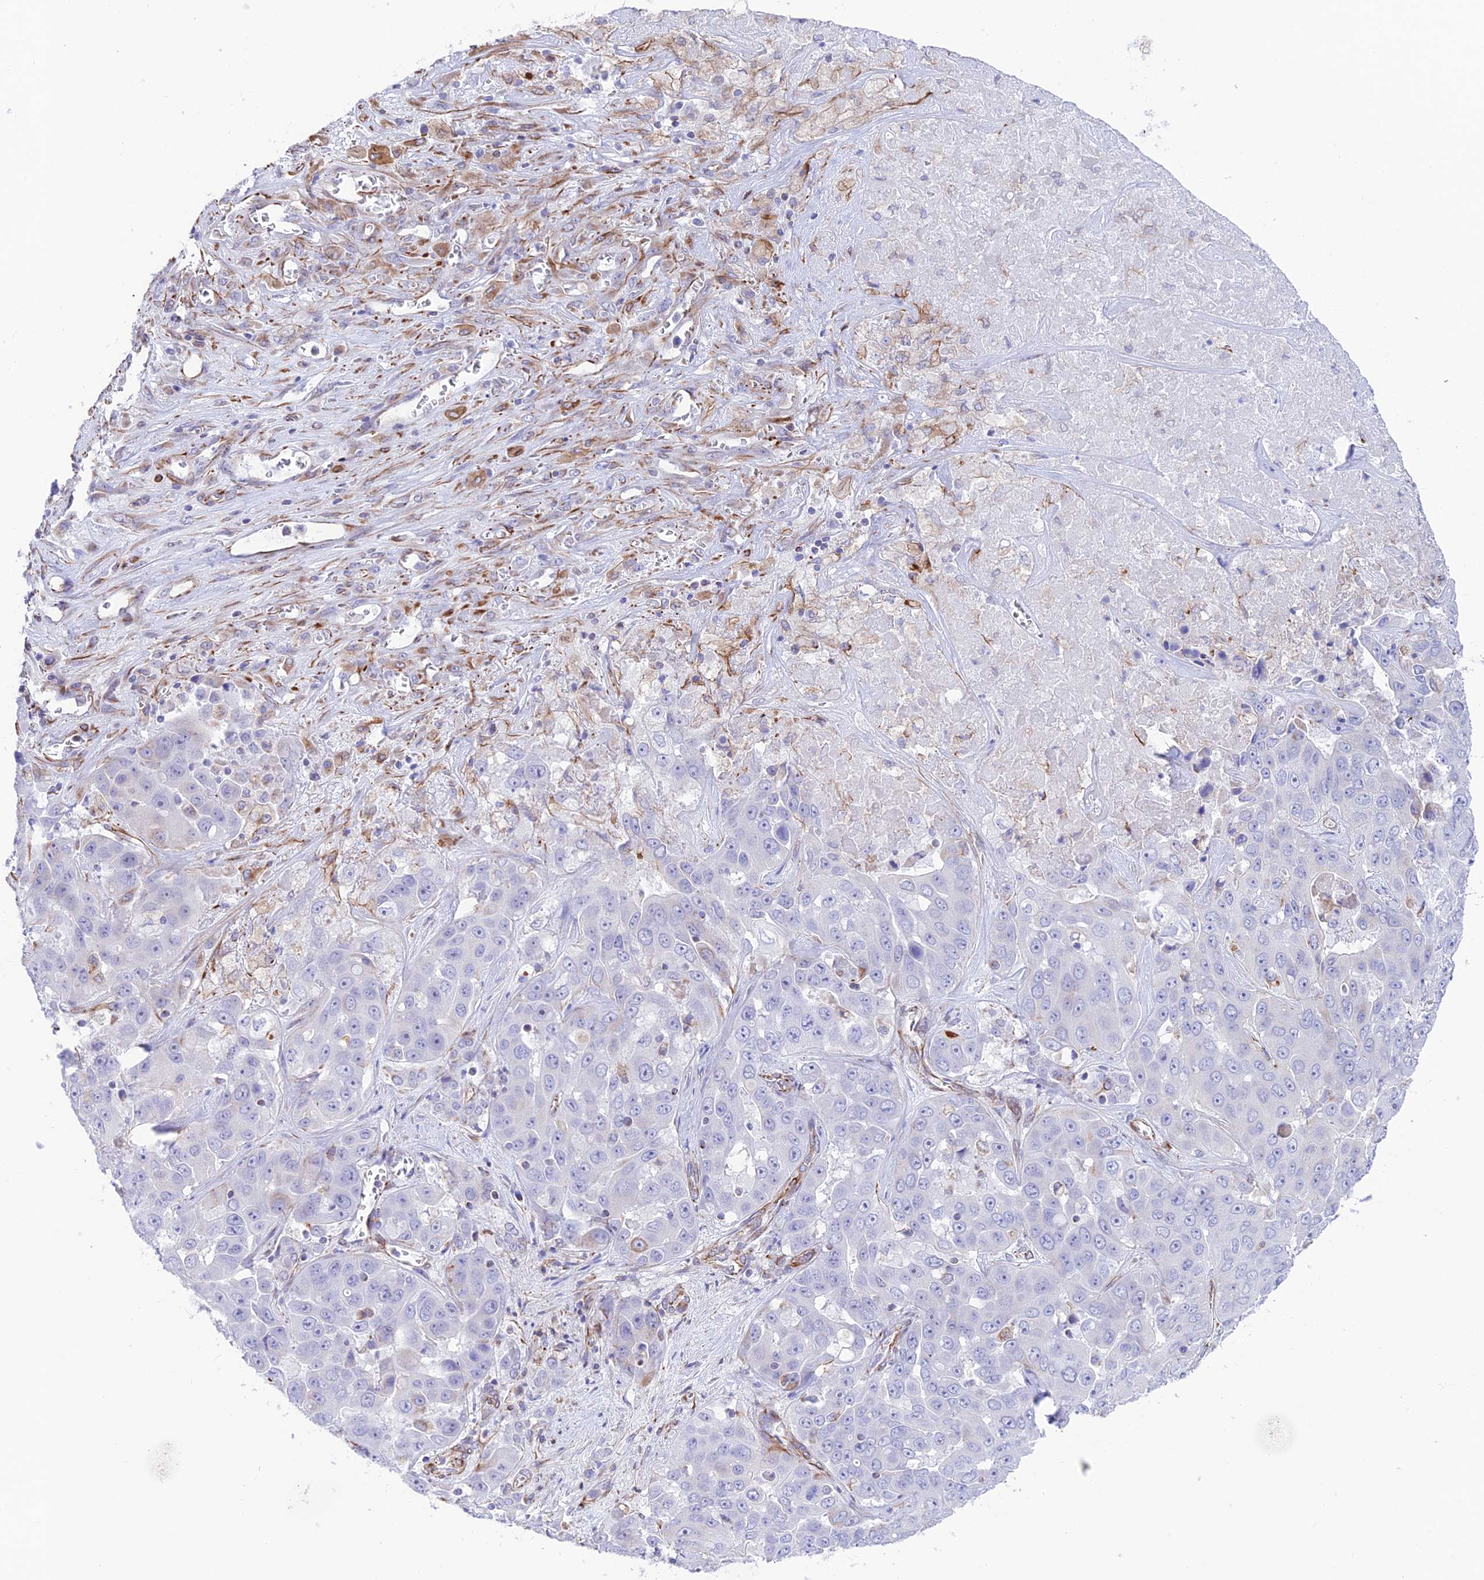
{"staining": {"intensity": "negative", "quantity": "none", "location": "none"}, "tissue": "liver cancer", "cell_type": "Tumor cells", "image_type": "cancer", "snomed": [{"axis": "morphology", "description": "Cholangiocarcinoma"}, {"axis": "topography", "description": "Liver"}], "caption": "An immunohistochemistry (IHC) histopathology image of liver cancer (cholangiocarcinoma) is shown. There is no staining in tumor cells of liver cancer (cholangiocarcinoma).", "gene": "ZNF652", "patient": {"sex": "female", "age": 52}}